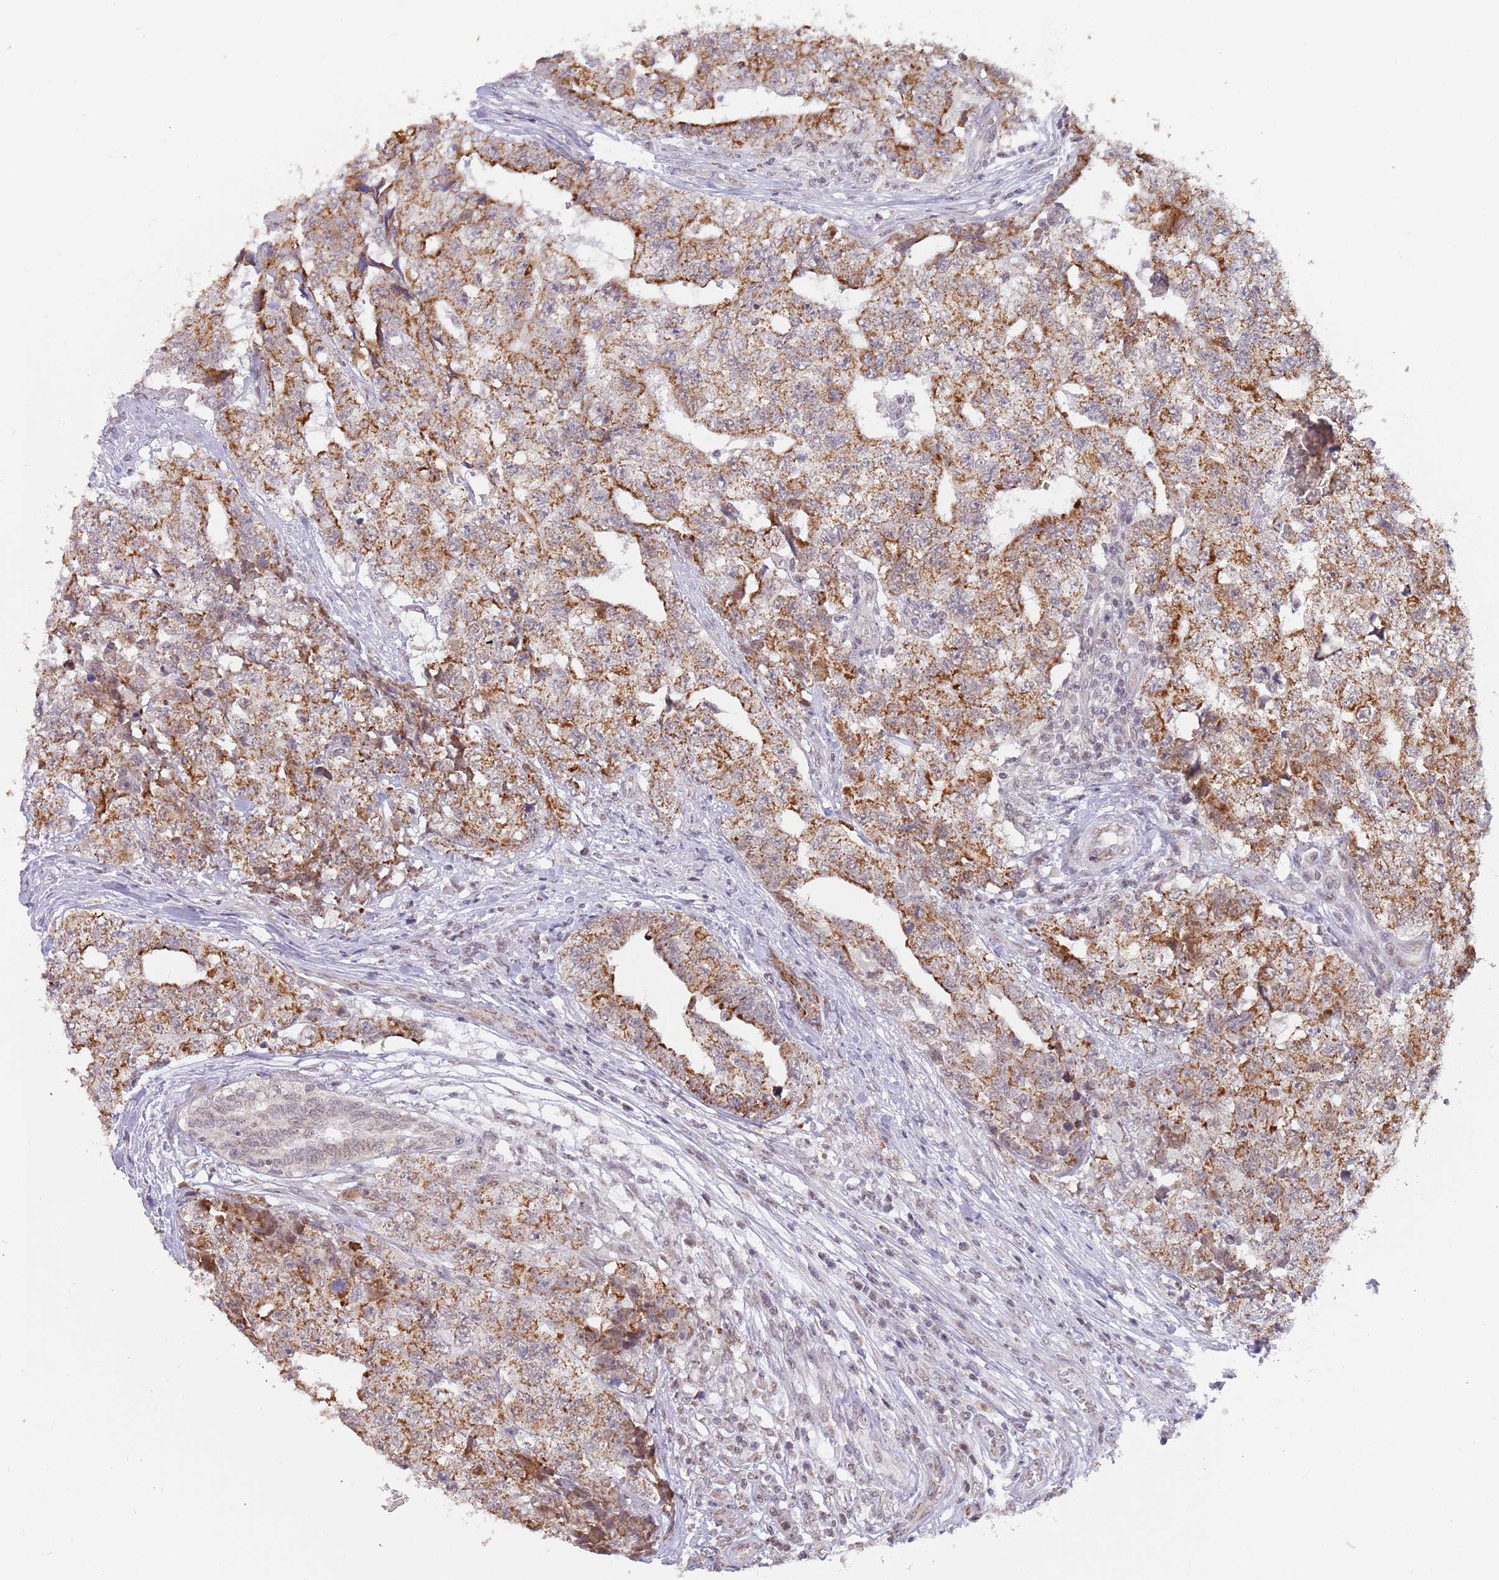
{"staining": {"intensity": "strong", "quantity": ">75%", "location": "cytoplasmic/membranous"}, "tissue": "testis cancer", "cell_type": "Tumor cells", "image_type": "cancer", "snomed": [{"axis": "morphology", "description": "Carcinoma, Embryonal, NOS"}, {"axis": "topography", "description": "Testis"}], "caption": "Human testis cancer (embryonal carcinoma) stained with a protein marker exhibits strong staining in tumor cells.", "gene": "TIMM13", "patient": {"sex": "male", "age": 31}}